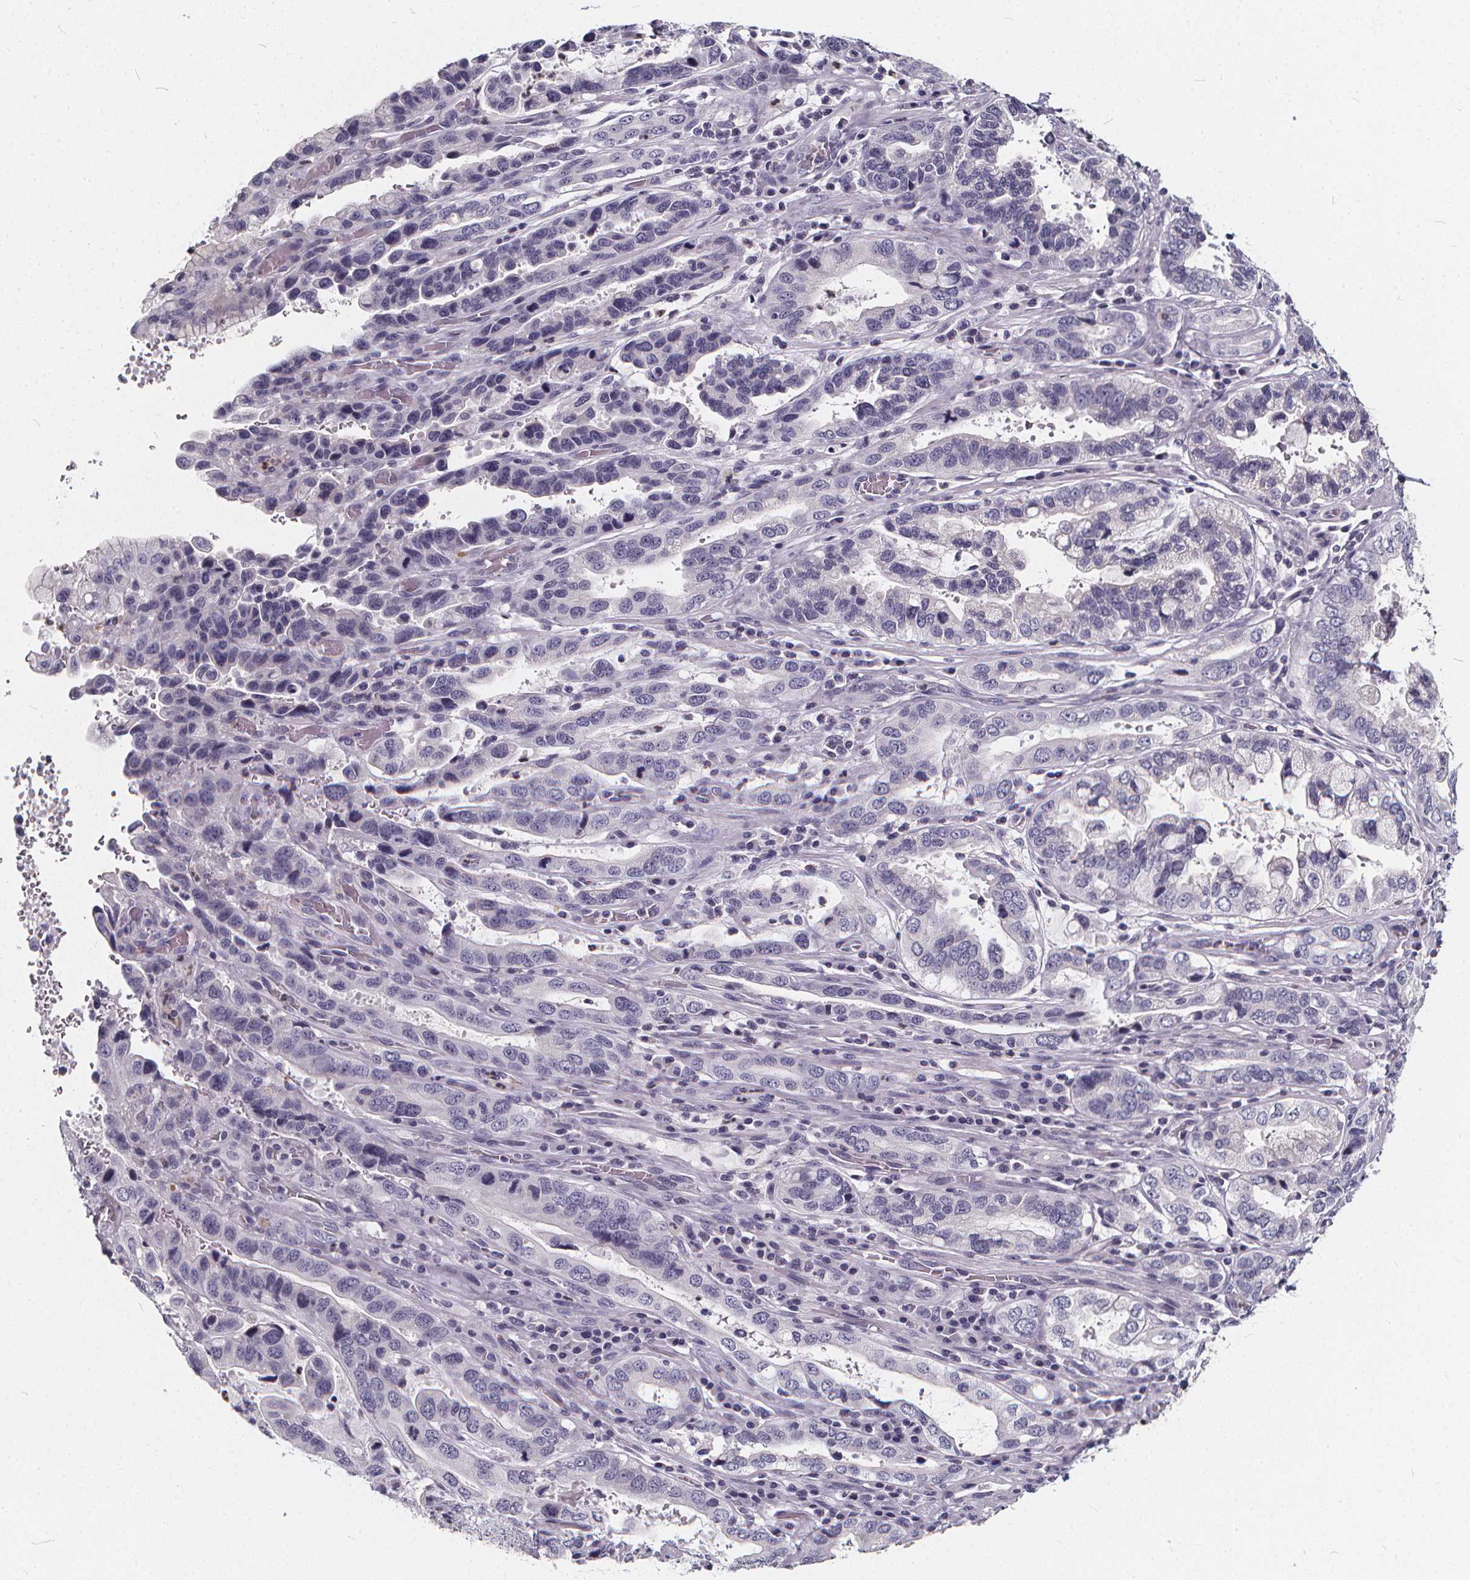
{"staining": {"intensity": "negative", "quantity": "none", "location": "none"}, "tissue": "stomach cancer", "cell_type": "Tumor cells", "image_type": "cancer", "snomed": [{"axis": "morphology", "description": "Adenocarcinoma, NOS"}, {"axis": "topography", "description": "Stomach, lower"}], "caption": "Stomach cancer was stained to show a protein in brown. There is no significant expression in tumor cells.", "gene": "SPEF2", "patient": {"sex": "female", "age": 76}}